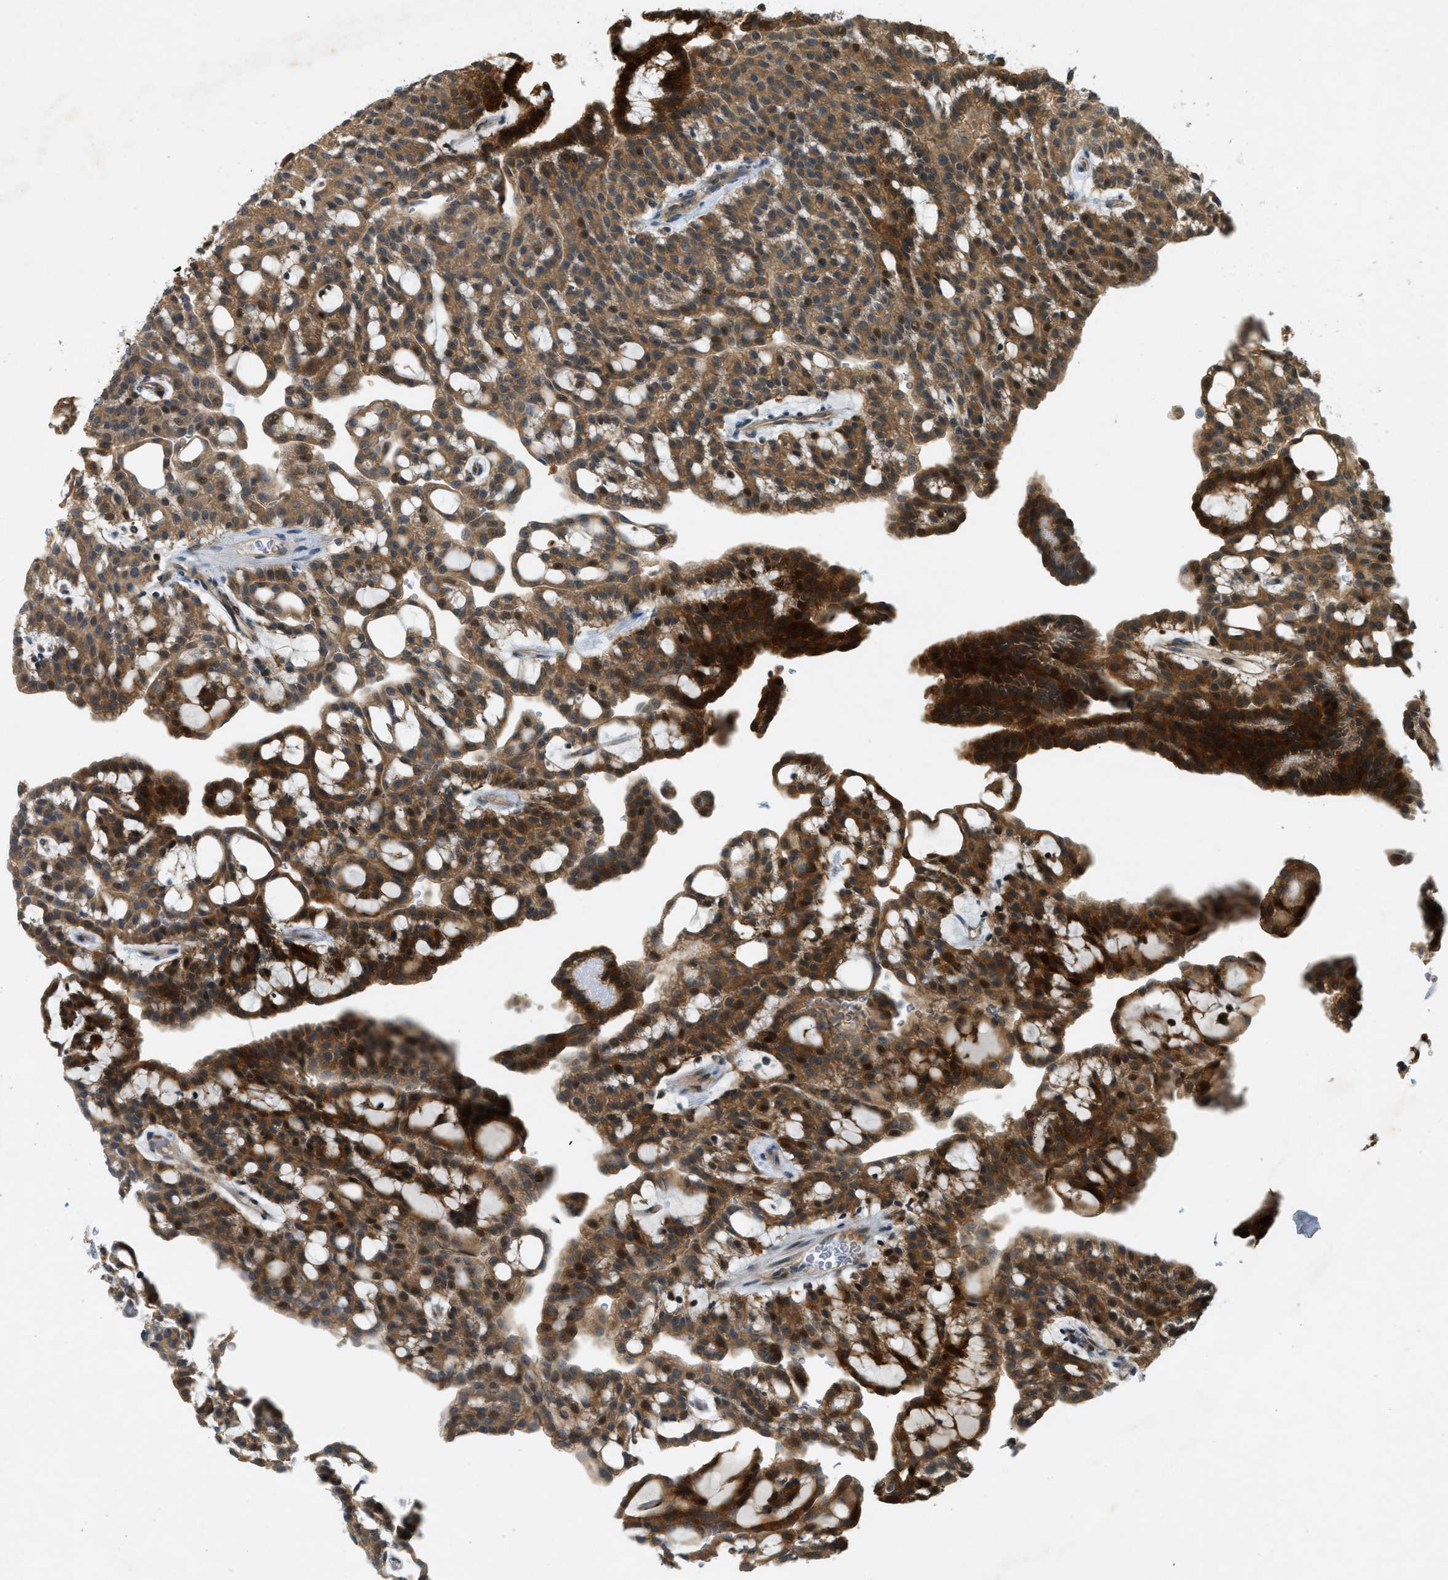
{"staining": {"intensity": "moderate", "quantity": ">75%", "location": "cytoplasmic/membranous,nuclear"}, "tissue": "renal cancer", "cell_type": "Tumor cells", "image_type": "cancer", "snomed": [{"axis": "morphology", "description": "Adenocarcinoma, NOS"}, {"axis": "topography", "description": "Kidney"}], "caption": "Immunohistochemistry (IHC) of renal adenocarcinoma demonstrates medium levels of moderate cytoplasmic/membranous and nuclear staining in approximately >75% of tumor cells.", "gene": "PDCL3", "patient": {"sex": "male", "age": 63}}